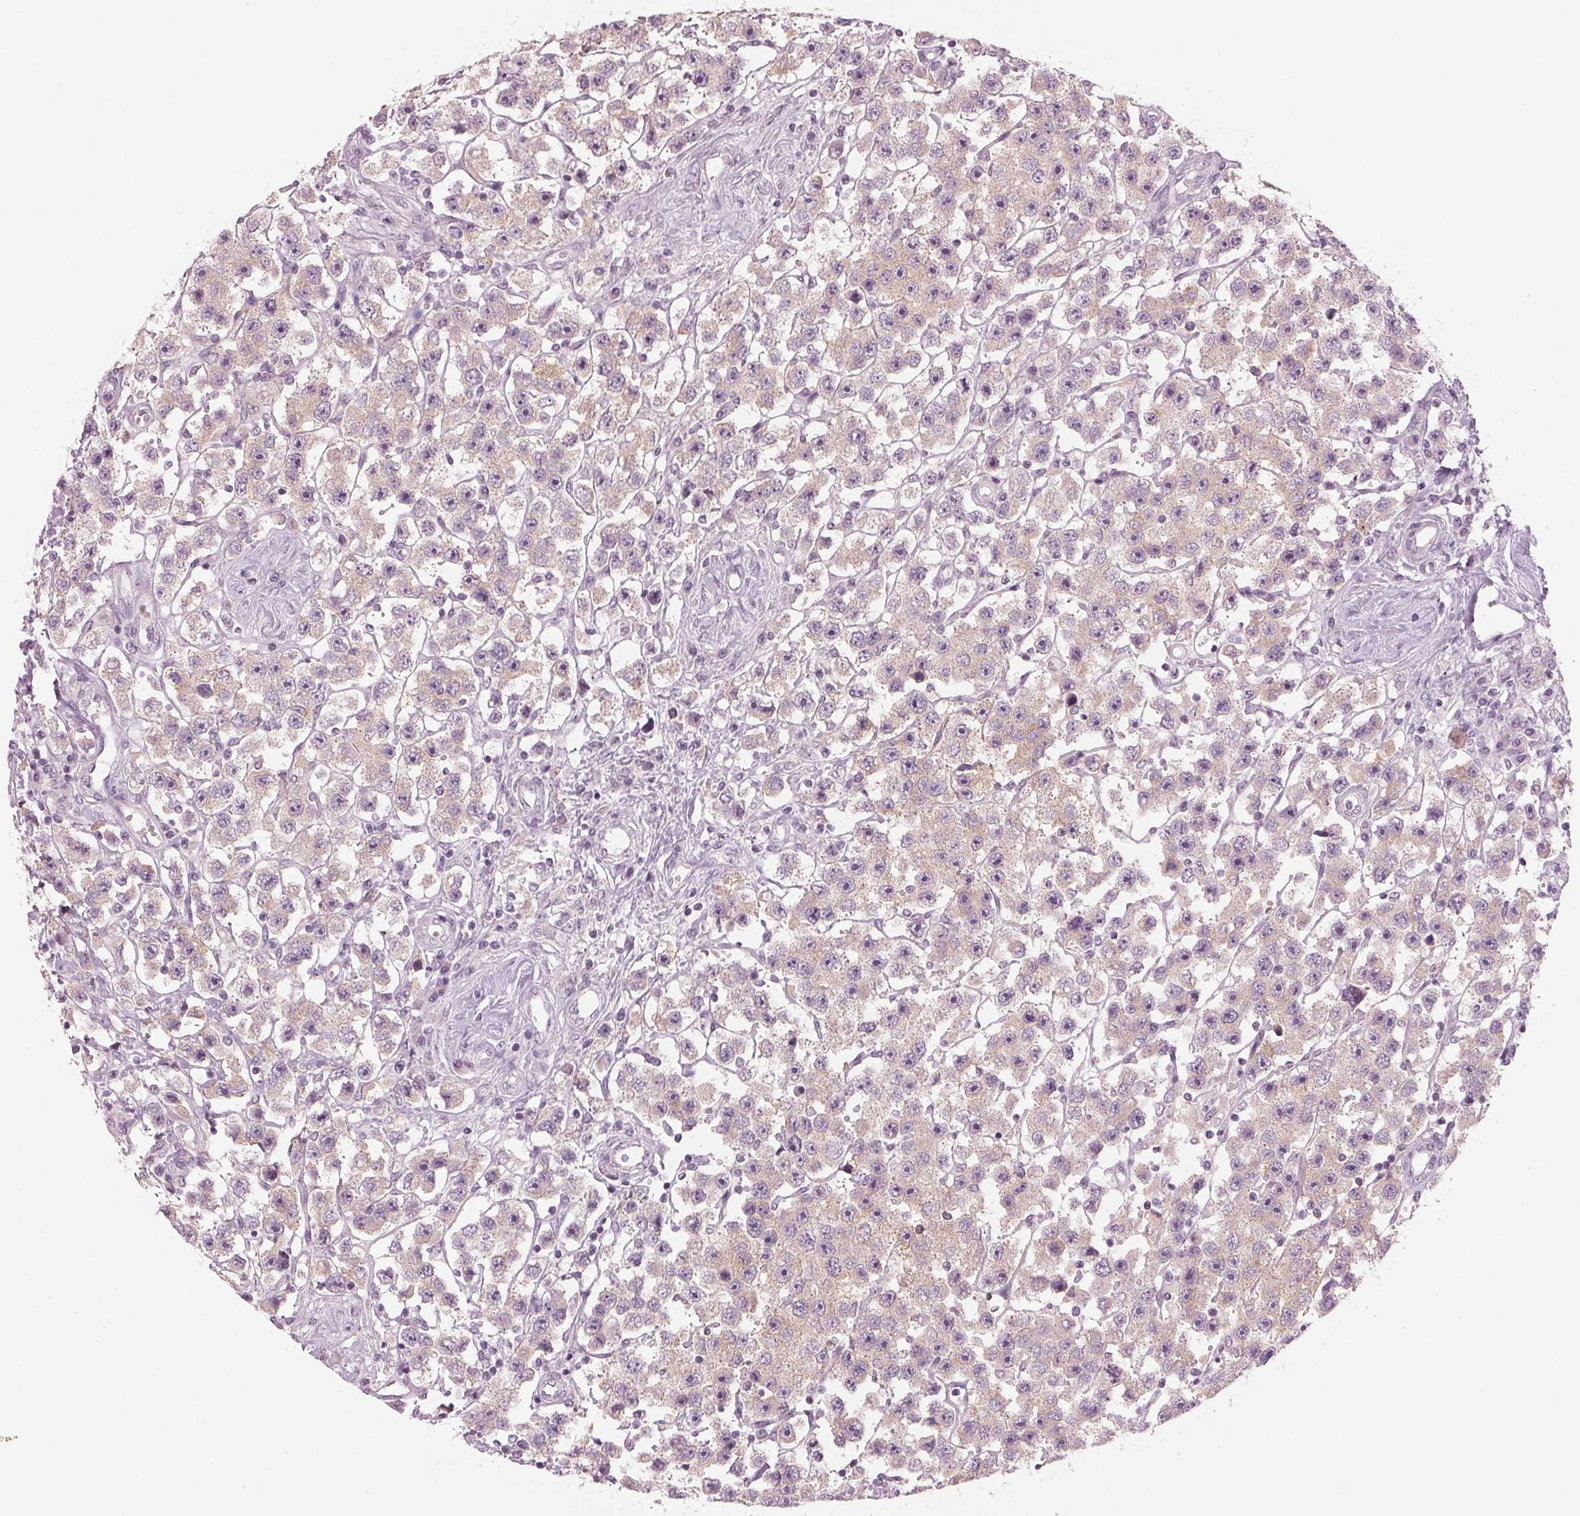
{"staining": {"intensity": "weak", "quantity": "<25%", "location": "cytoplasmic/membranous"}, "tissue": "testis cancer", "cell_type": "Tumor cells", "image_type": "cancer", "snomed": [{"axis": "morphology", "description": "Seminoma, NOS"}, {"axis": "topography", "description": "Testis"}], "caption": "Immunohistochemistry micrograph of neoplastic tissue: human testis seminoma stained with DAB (3,3'-diaminobenzidine) reveals no significant protein expression in tumor cells.", "gene": "PRAP1", "patient": {"sex": "male", "age": 45}}